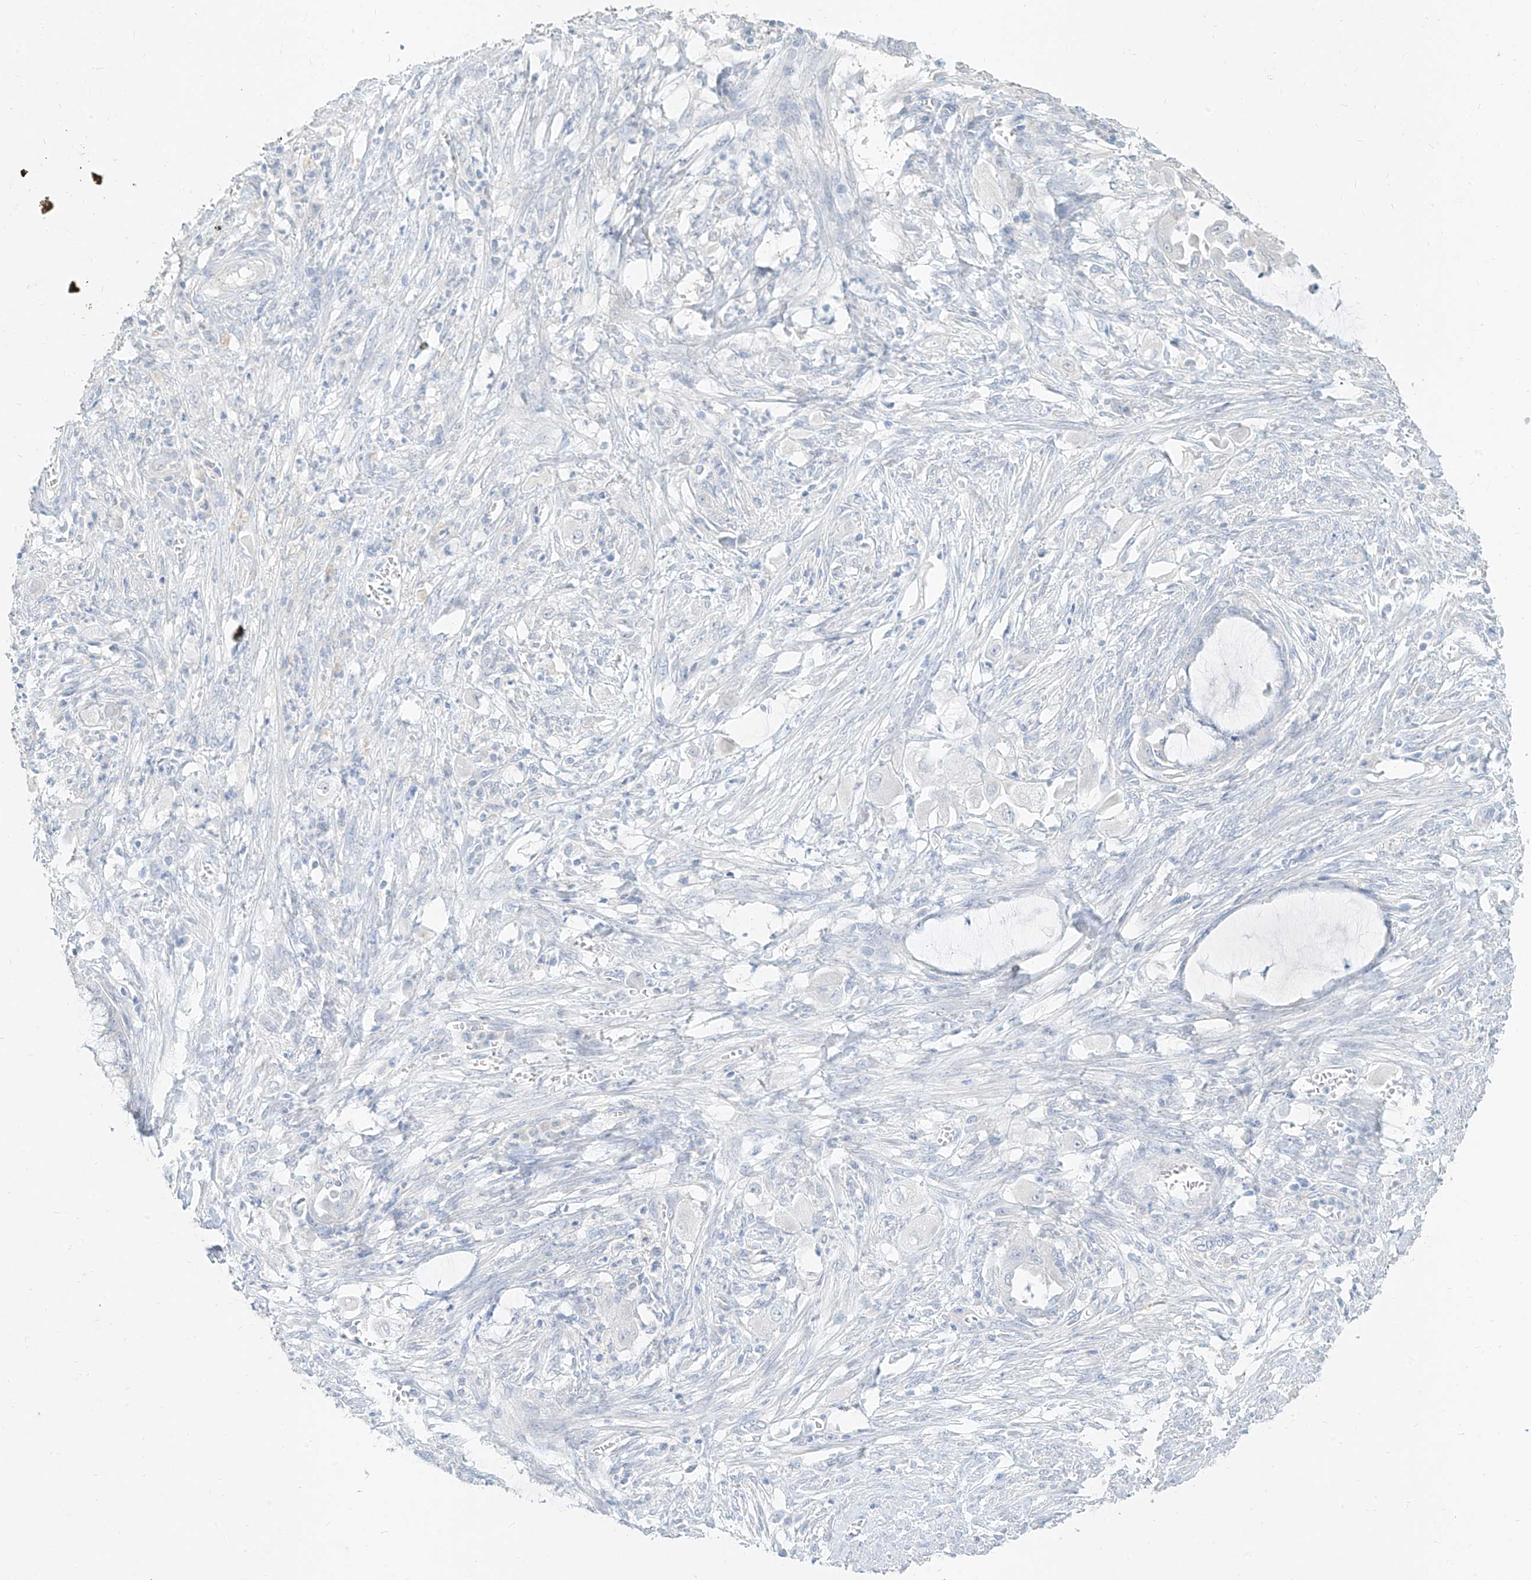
{"staining": {"intensity": "negative", "quantity": "none", "location": "none"}, "tissue": "endometrial cancer", "cell_type": "Tumor cells", "image_type": "cancer", "snomed": [{"axis": "morphology", "description": "Adenocarcinoma, NOS"}, {"axis": "topography", "description": "Endometrium"}], "caption": "Photomicrograph shows no protein expression in tumor cells of adenocarcinoma (endometrial) tissue. (Immunohistochemistry, brightfield microscopy, high magnification).", "gene": "ZZEF1", "patient": {"sex": "female", "age": 86}}